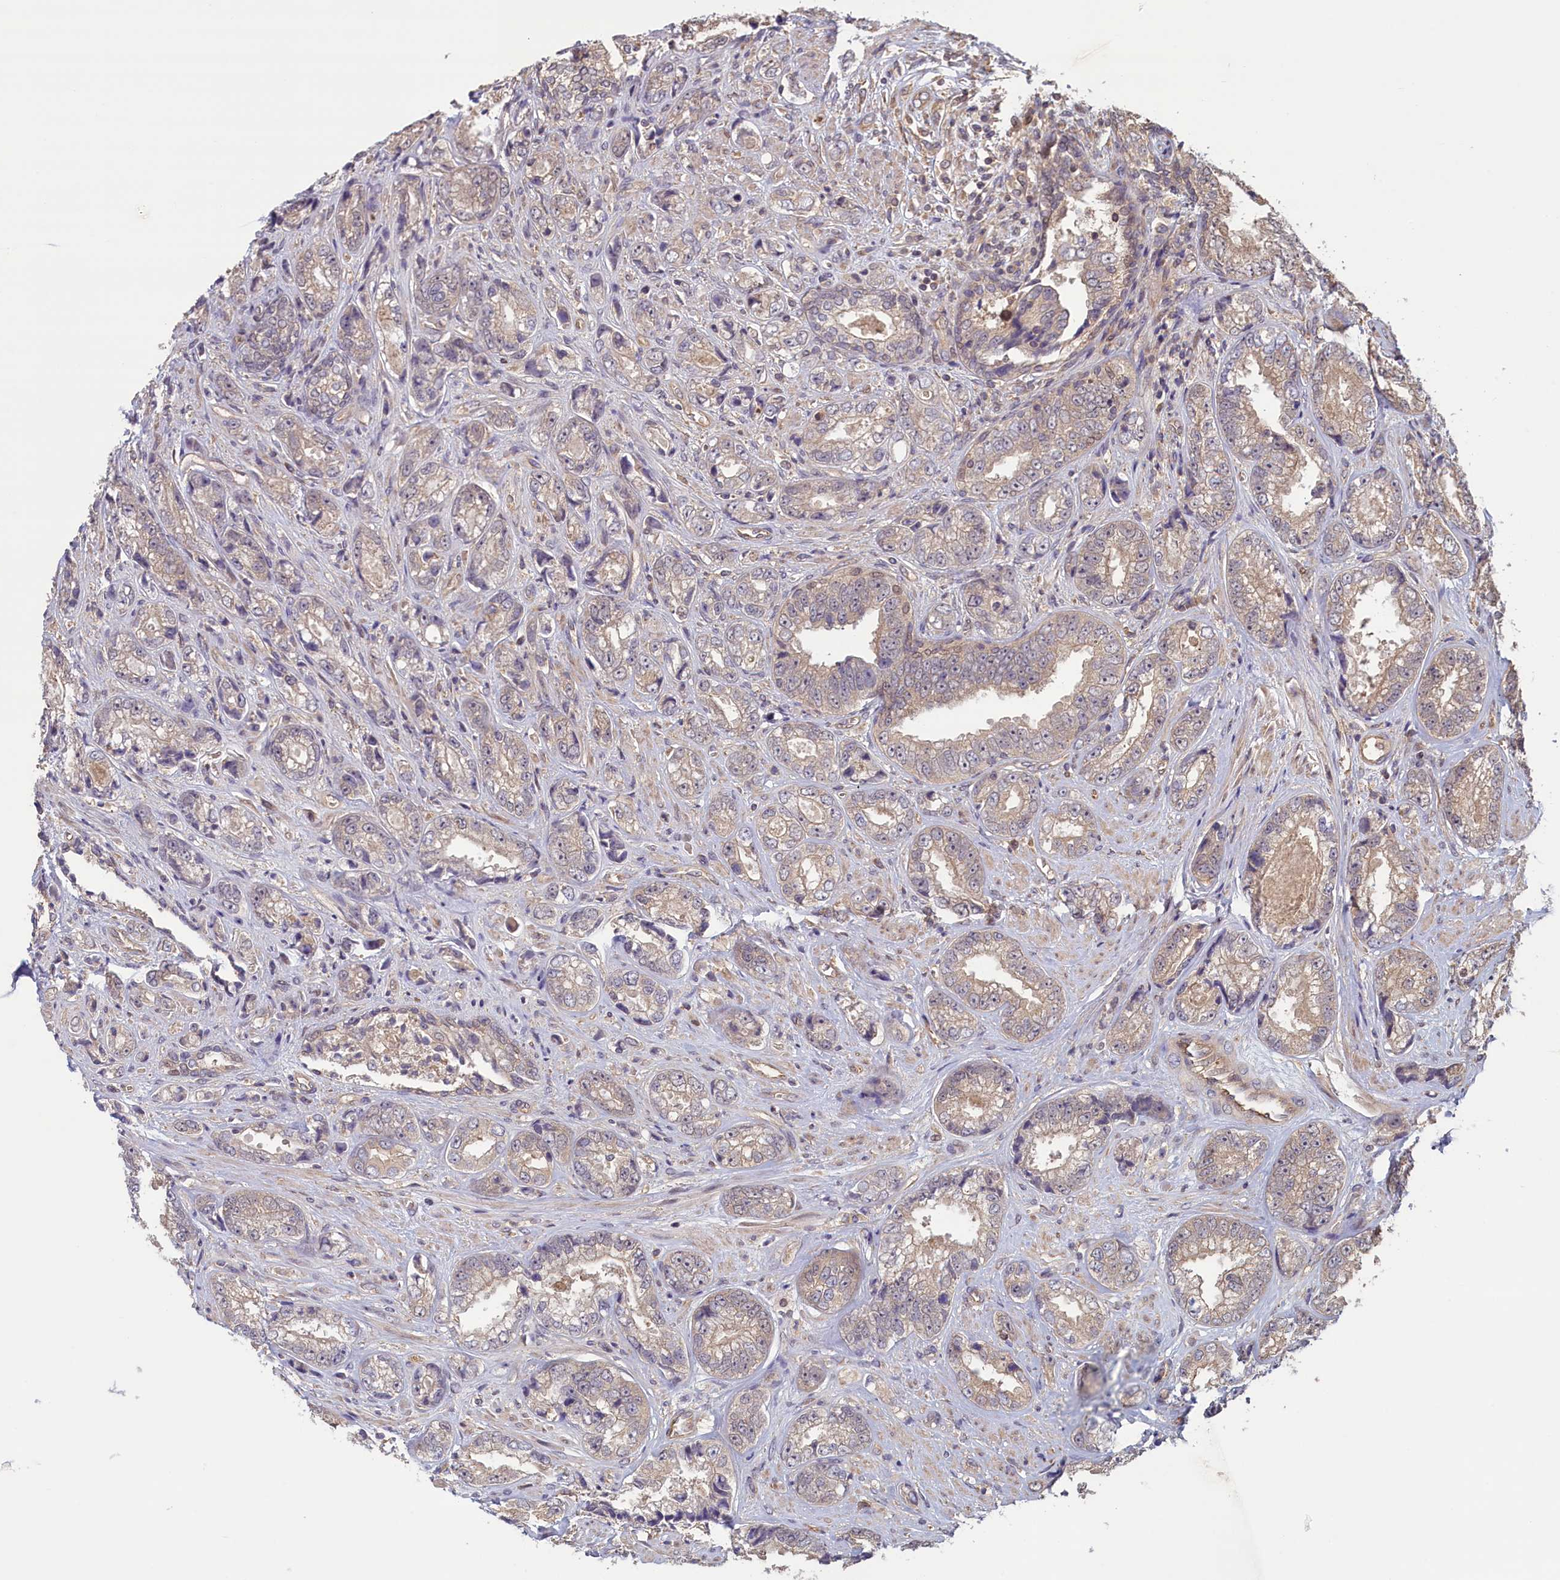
{"staining": {"intensity": "weak", "quantity": "25%-75%", "location": "cytoplasmic/membranous"}, "tissue": "prostate cancer", "cell_type": "Tumor cells", "image_type": "cancer", "snomed": [{"axis": "morphology", "description": "Adenocarcinoma, High grade"}, {"axis": "topography", "description": "Prostate"}], "caption": "Prostate cancer (adenocarcinoma (high-grade)) stained with immunohistochemistry reveals weak cytoplasmic/membranous staining in approximately 25%-75% of tumor cells.", "gene": "CIAO2B", "patient": {"sex": "male", "age": 61}}